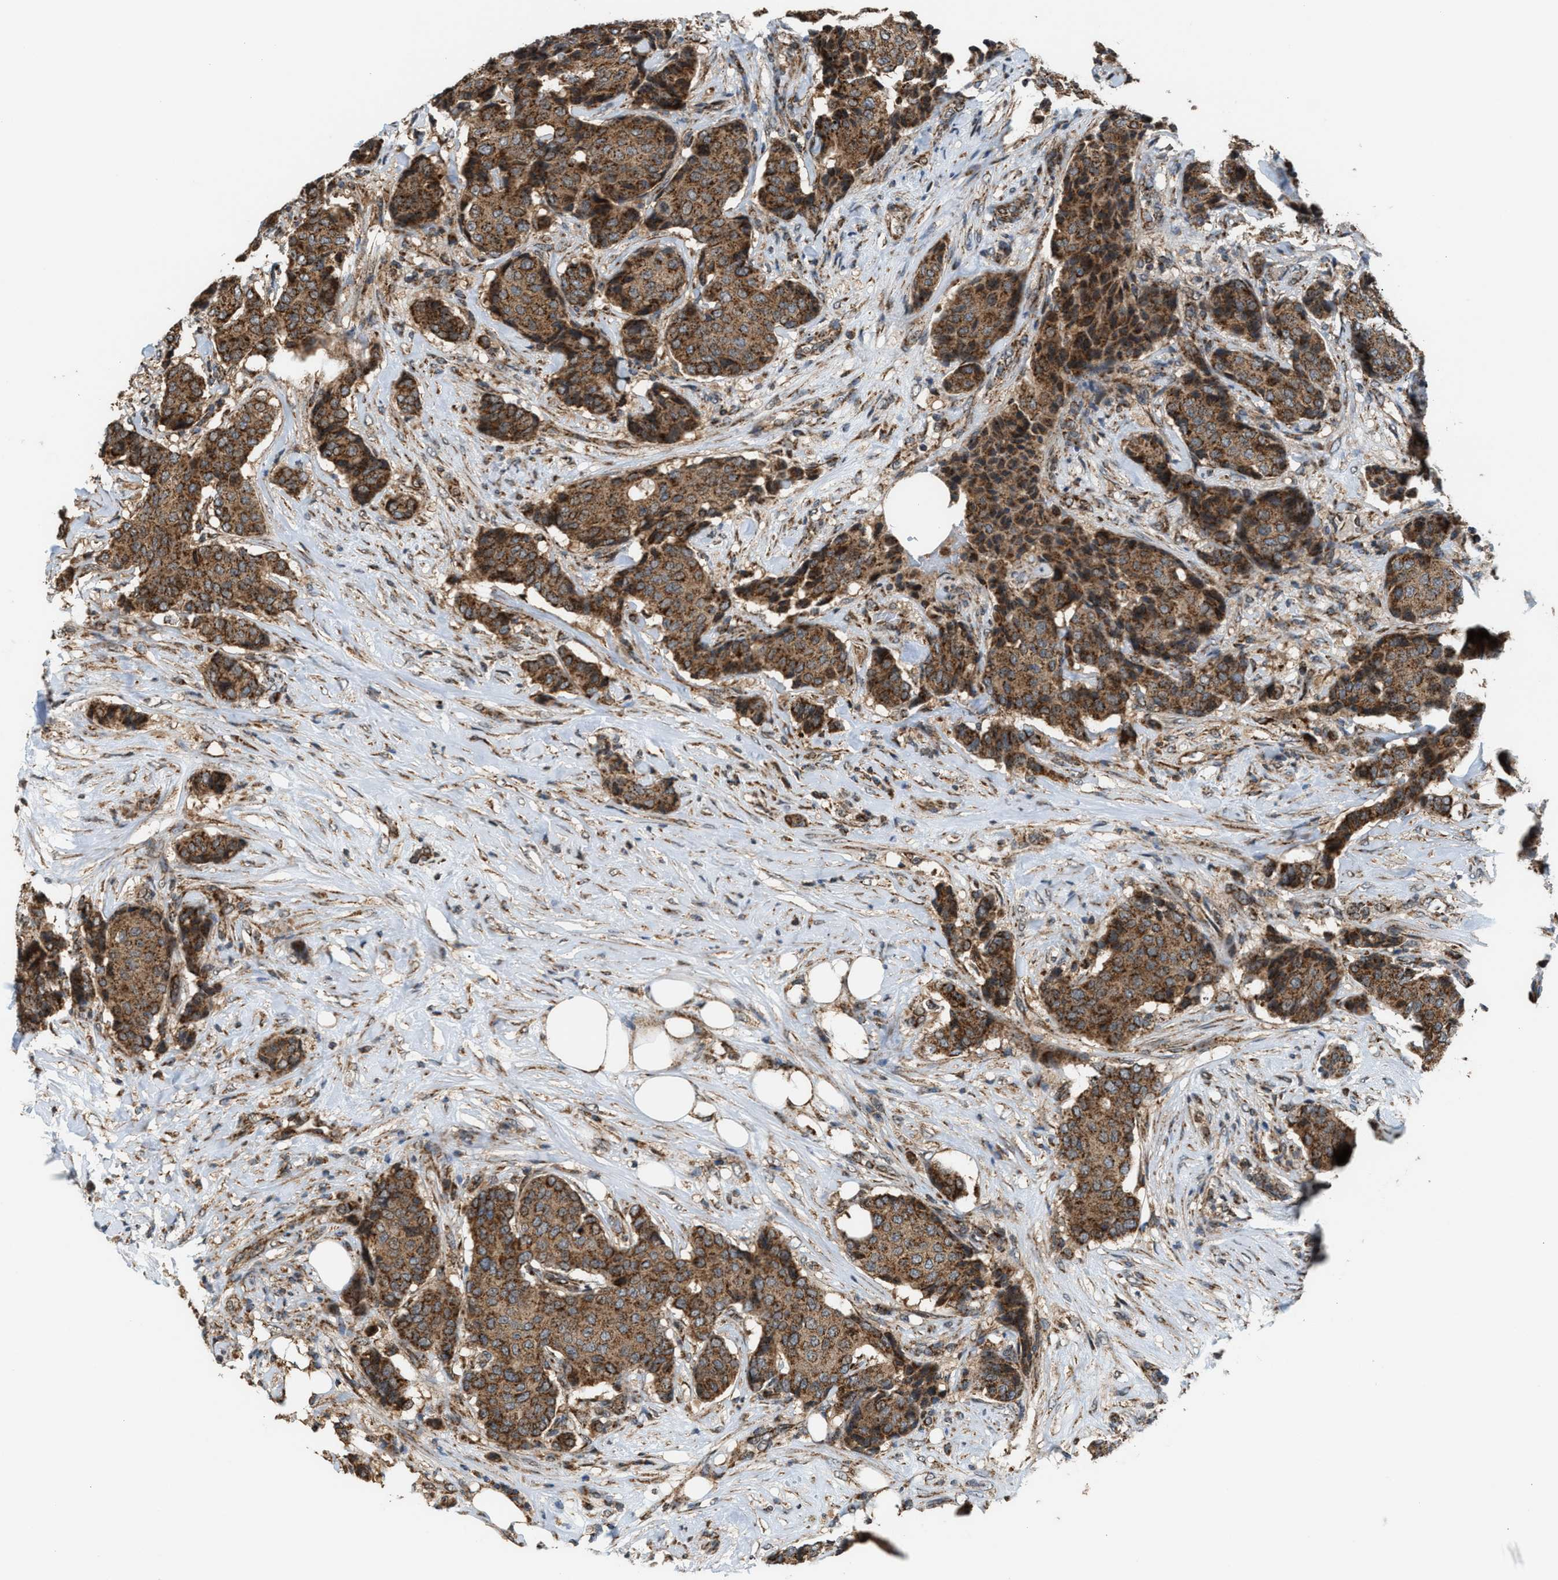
{"staining": {"intensity": "moderate", "quantity": ">75%", "location": "cytoplasmic/membranous"}, "tissue": "breast cancer", "cell_type": "Tumor cells", "image_type": "cancer", "snomed": [{"axis": "morphology", "description": "Duct carcinoma"}, {"axis": "topography", "description": "Breast"}], "caption": "High-power microscopy captured an IHC image of breast cancer (intraductal carcinoma), revealing moderate cytoplasmic/membranous staining in approximately >75% of tumor cells.", "gene": "SGSM2", "patient": {"sex": "female", "age": 75}}